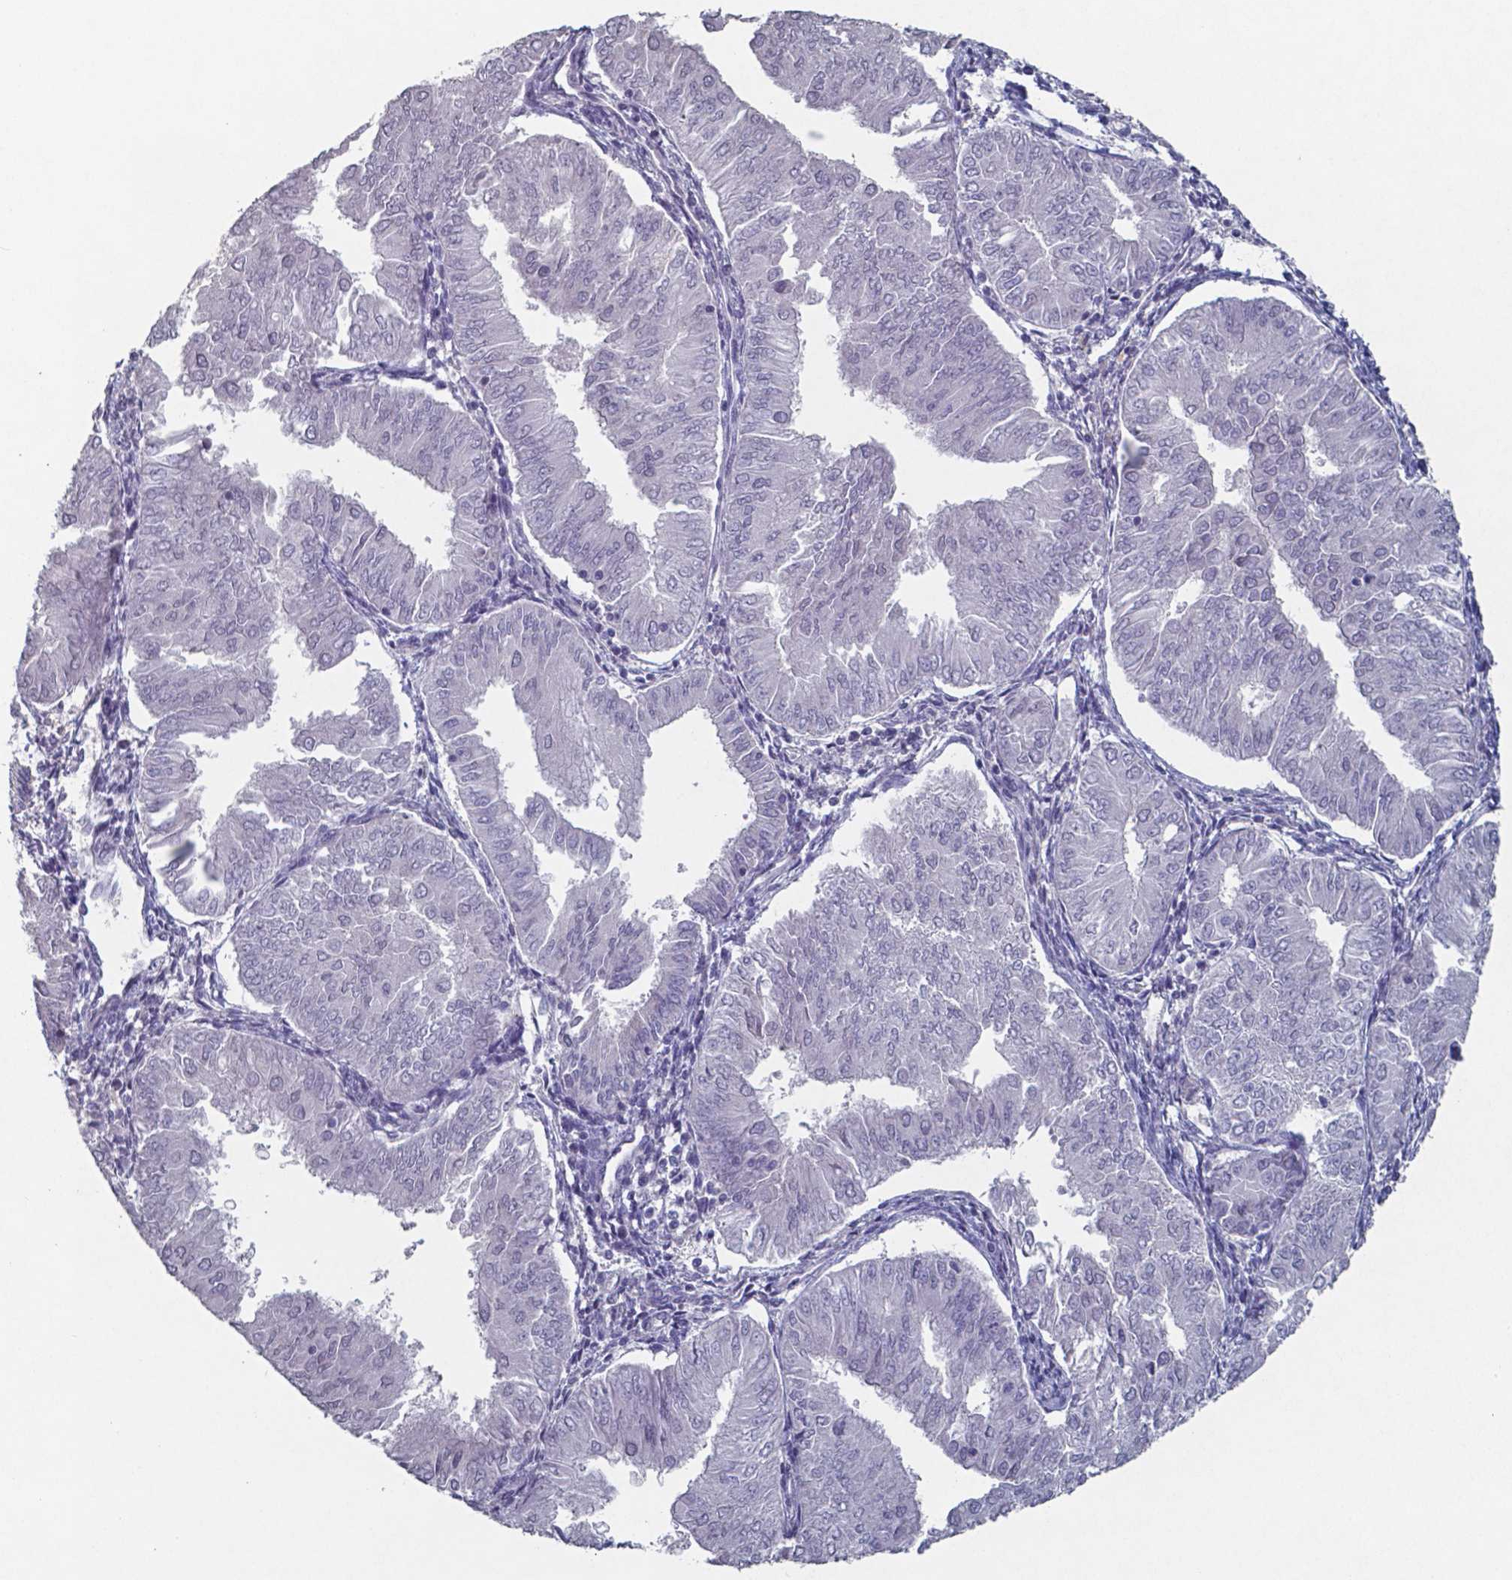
{"staining": {"intensity": "negative", "quantity": "none", "location": "none"}, "tissue": "endometrial cancer", "cell_type": "Tumor cells", "image_type": "cancer", "snomed": [{"axis": "morphology", "description": "Adenocarcinoma, NOS"}, {"axis": "topography", "description": "Endometrium"}], "caption": "High power microscopy histopathology image of an immunohistochemistry (IHC) micrograph of adenocarcinoma (endometrial), revealing no significant expression in tumor cells.", "gene": "TDP2", "patient": {"sex": "female", "age": 53}}